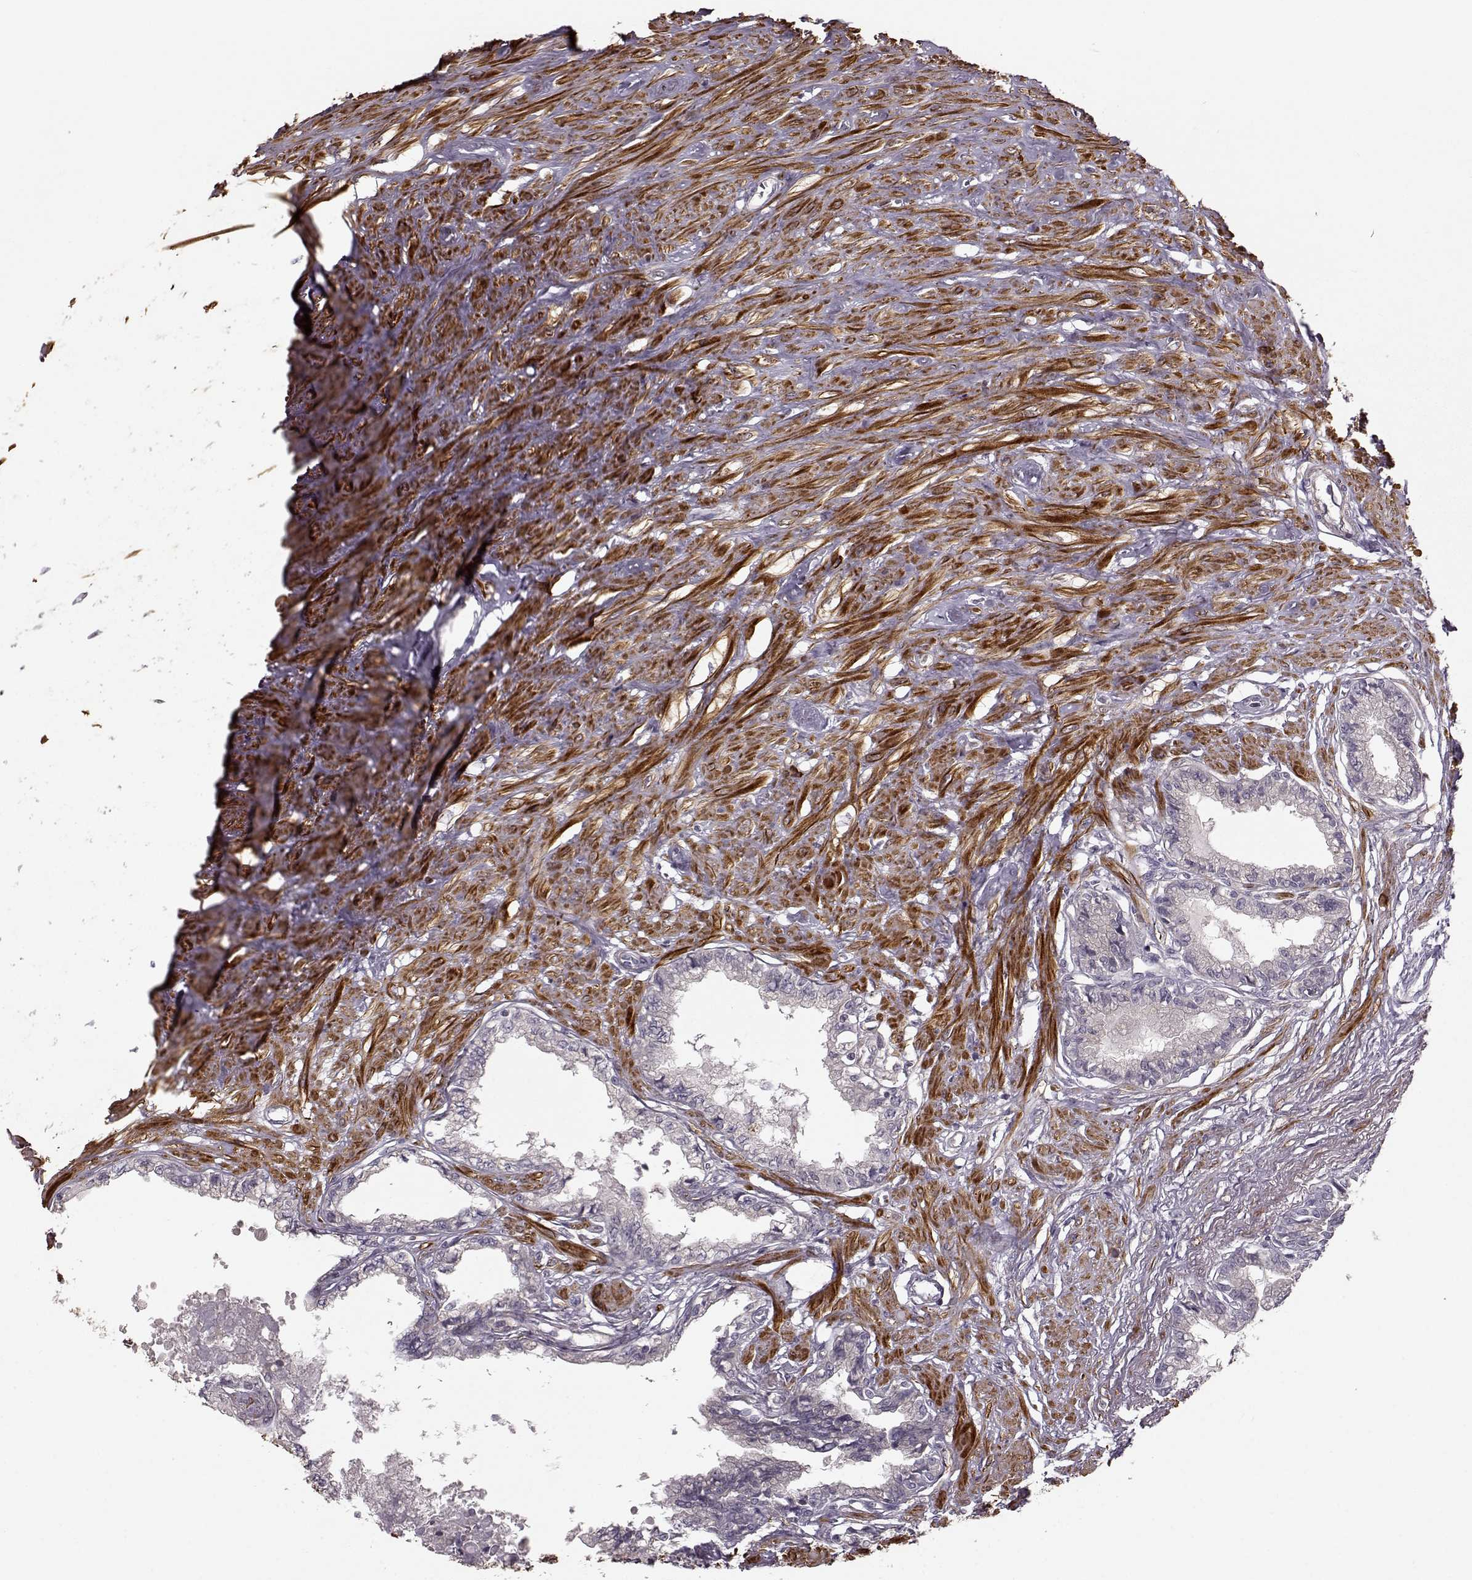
{"staining": {"intensity": "weak", "quantity": "<25%", "location": "cytoplasmic/membranous"}, "tissue": "seminal vesicle", "cell_type": "Glandular cells", "image_type": "normal", "snomed": [{"axis": "morphology", "description": "Normal tissue, NOS"}, {"axis": "morphology", "description": "Urothelial carcinoma, NOS"}, {"axis": "topography", "description": "Urinary bladder"}, {"axis": "topography", "description": "Seminal veicle"}], "caption": "An image of seminal vesicle stained for a protein shows no brown staining in glandular cells.", "gene": "SLAIN2", "patient": {"sex": "male", "age": 76}}